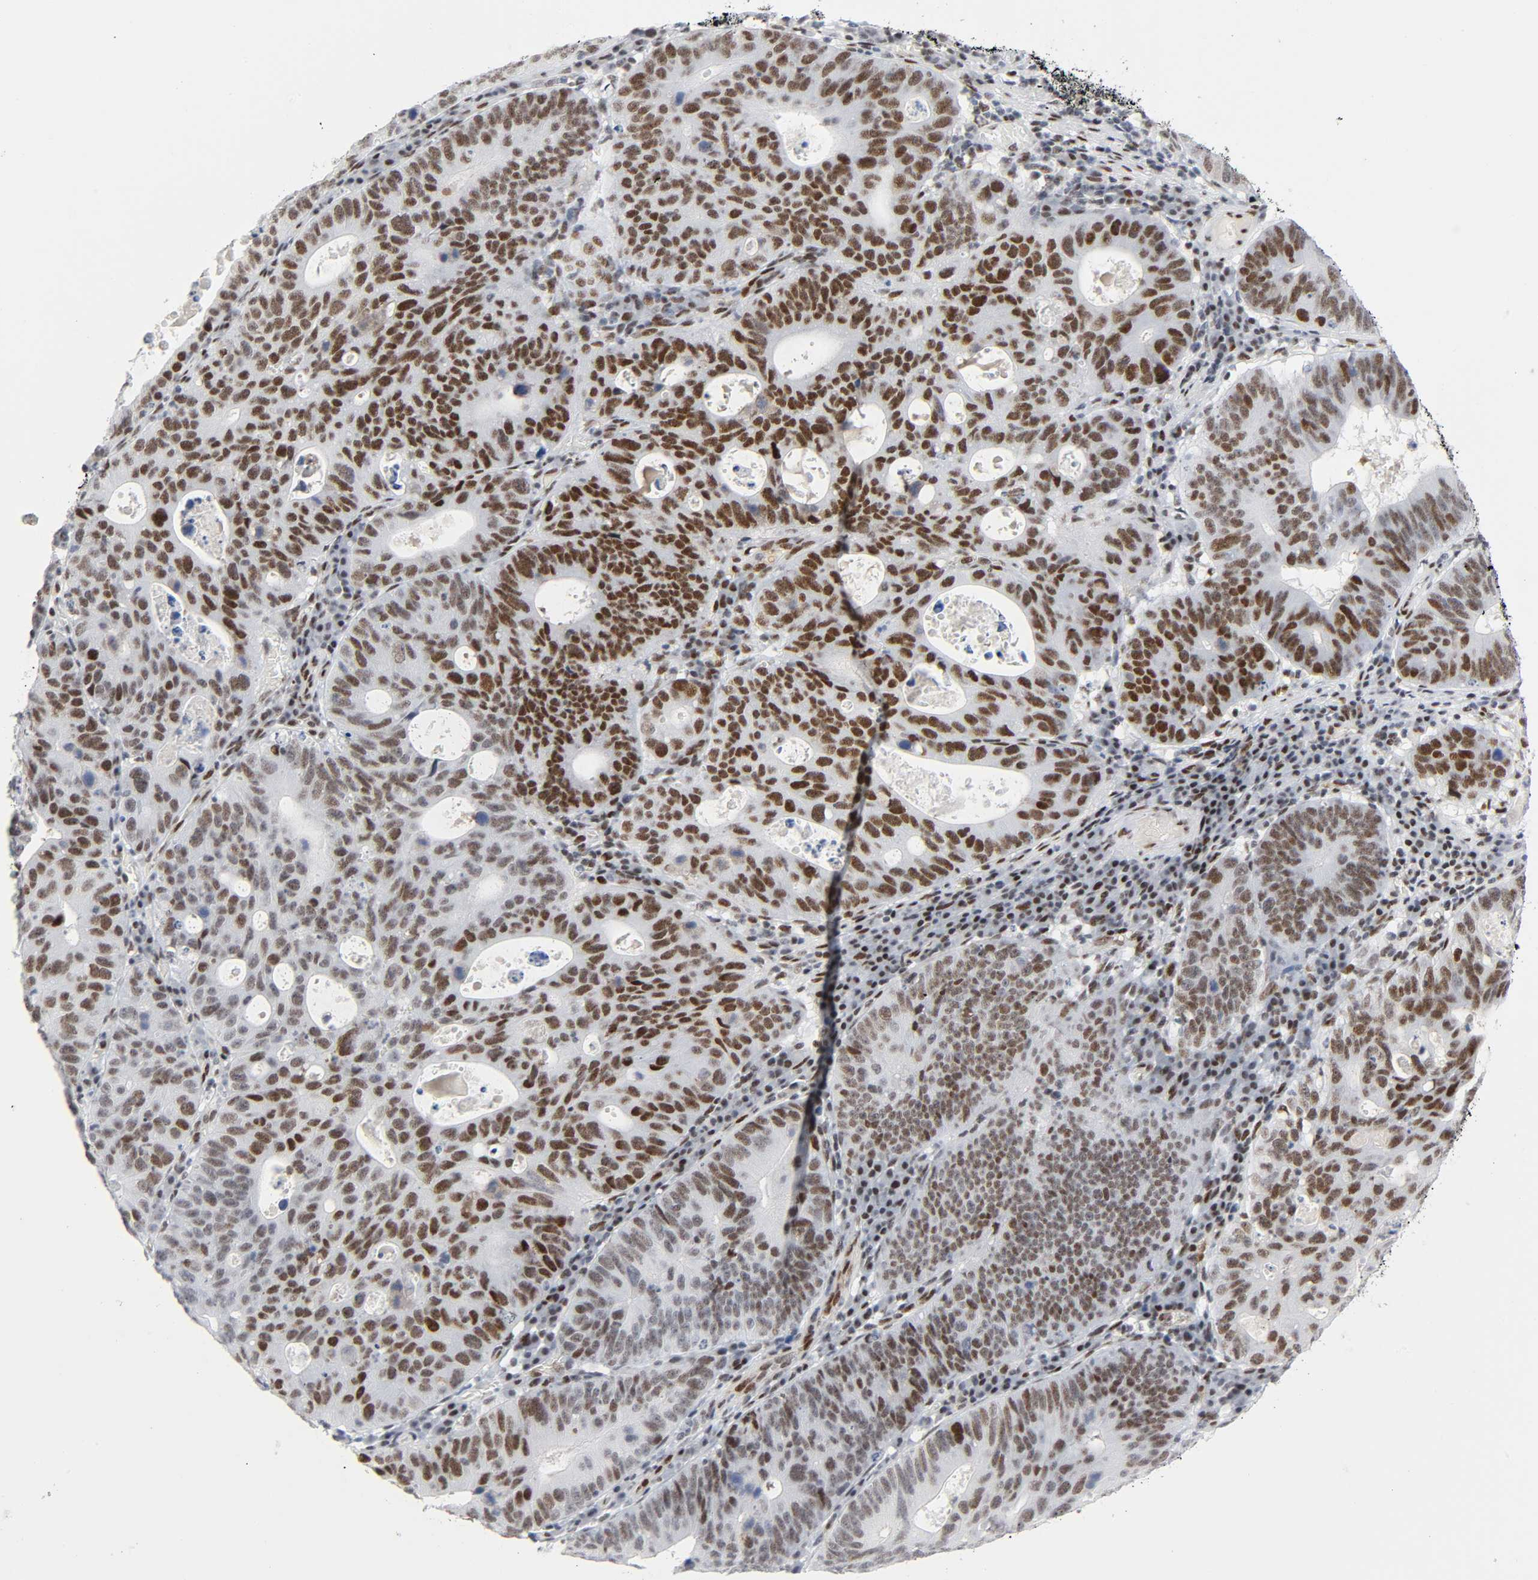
{"staining": {"intensity": "moderate", "quantity": ">75%", "location": "nuclear"}, "tissue": "stomach cancer", "cell_type": "Tumor cells", "image_type": "cancer", "snomed": [{"axis": "morphology", "description": "Adenocarcinoma, NOS"}, {"axis": "topography", "description": "Stomach"}], "caption": "Immunohistochemistry micrograph of neoplastic tissue: human stomach cancer stained using IHC shows medium levels of moderate protein expression localized specifically in the nuclear of tumor cells, appearing as a nuclear brown color.", "gene": "HSF1", "patient": {"sex": "male", "age": 59}}